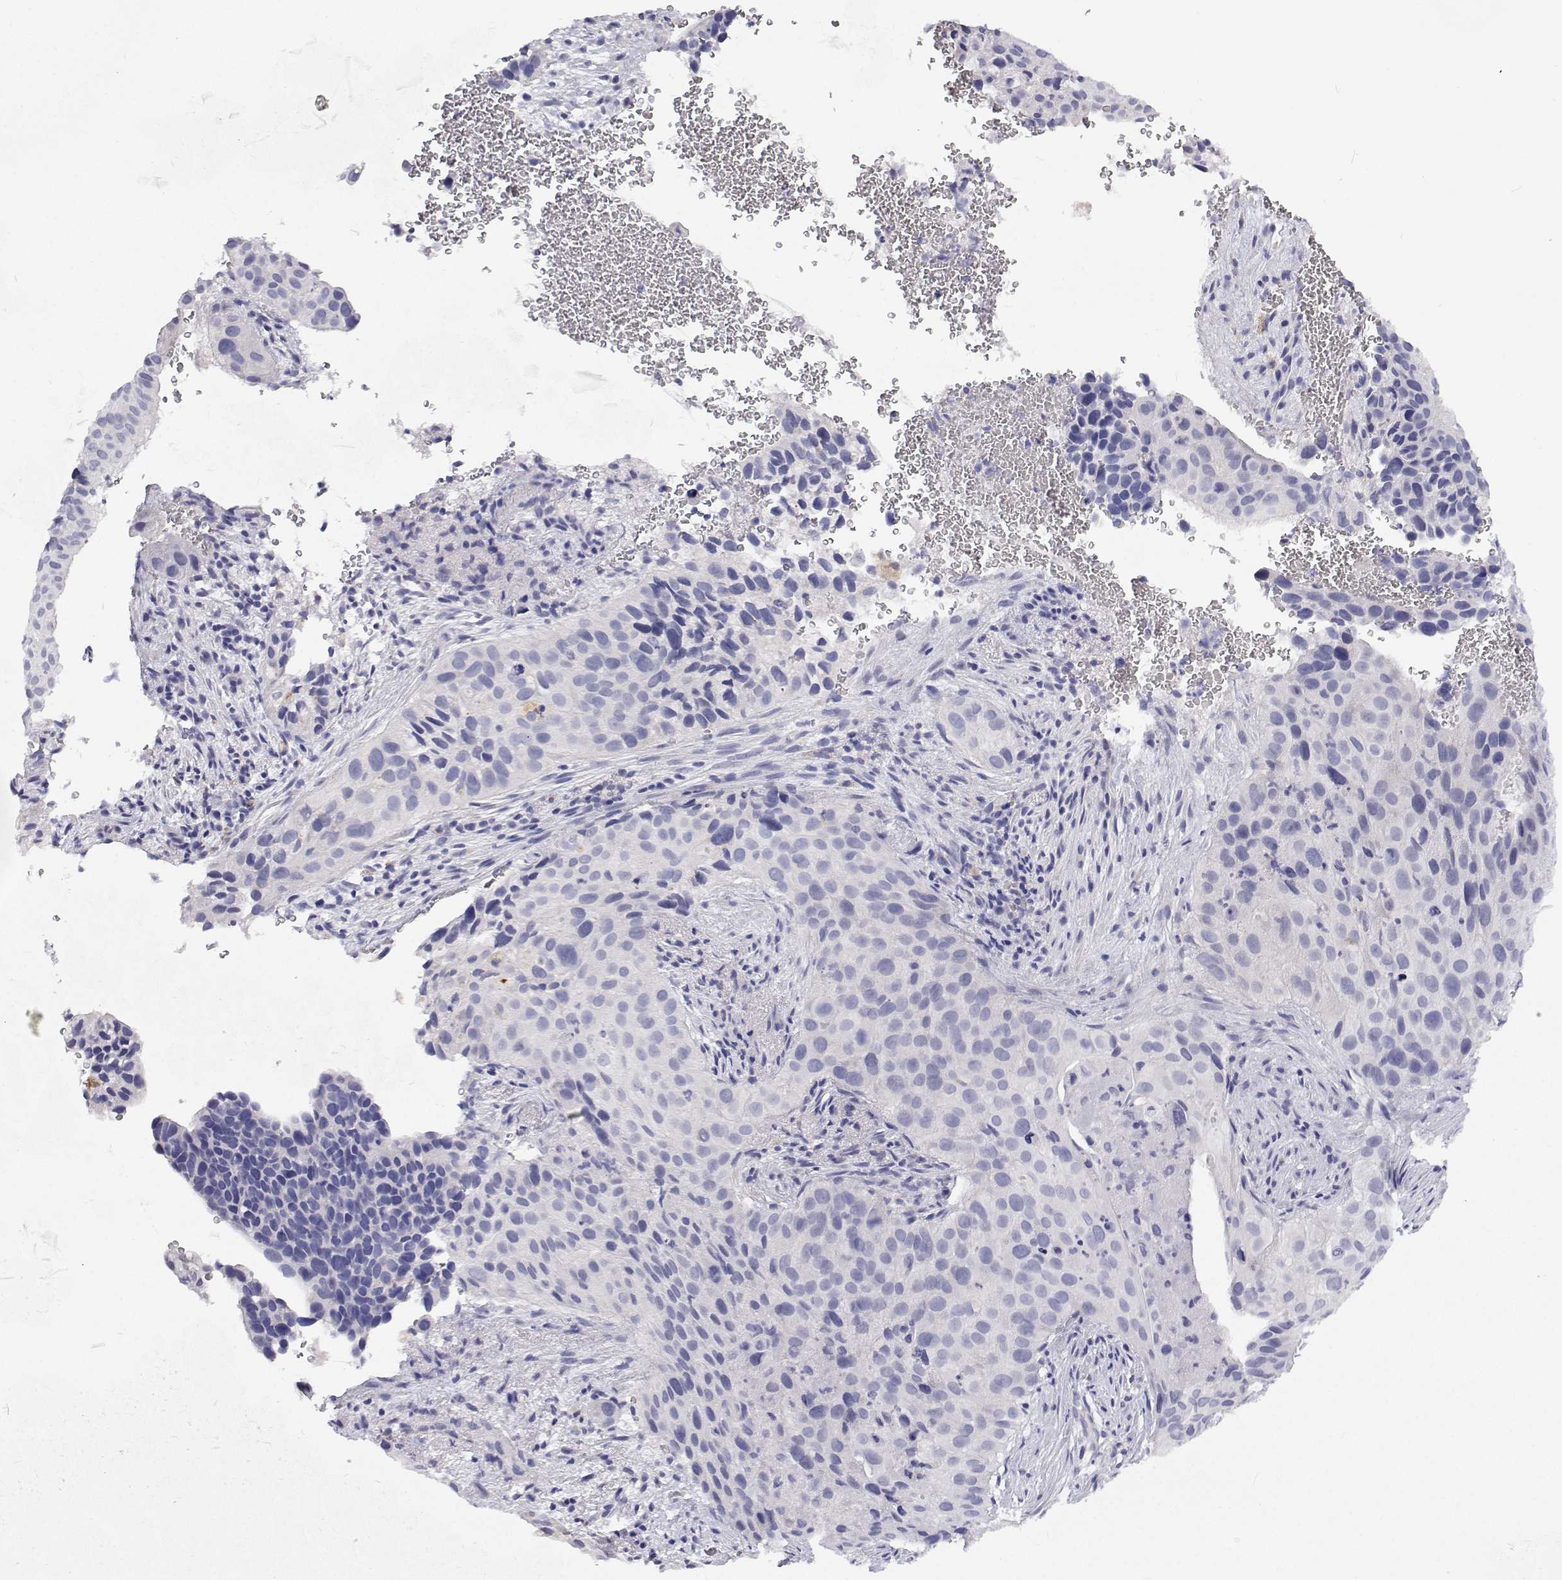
{"staining": {"intensity": "negative", "quantity": "none", "location": "none"}, "tissue": "cervical cancer", "cell_type": "Tumor cells", "image_type": "cancer", "snomed": [{"axis": "morphology", "description": "Squamous cell carcinoma, NOS"}, {"axis": "topography", "description": "Cervix"}], "caption": "Immunohistochemical staining of human cervical squamous cell carcinoma exhibits no significant staining in tumor cells.", "gene": "NCR2", "patient": {"sex": "female", "age": 38}}